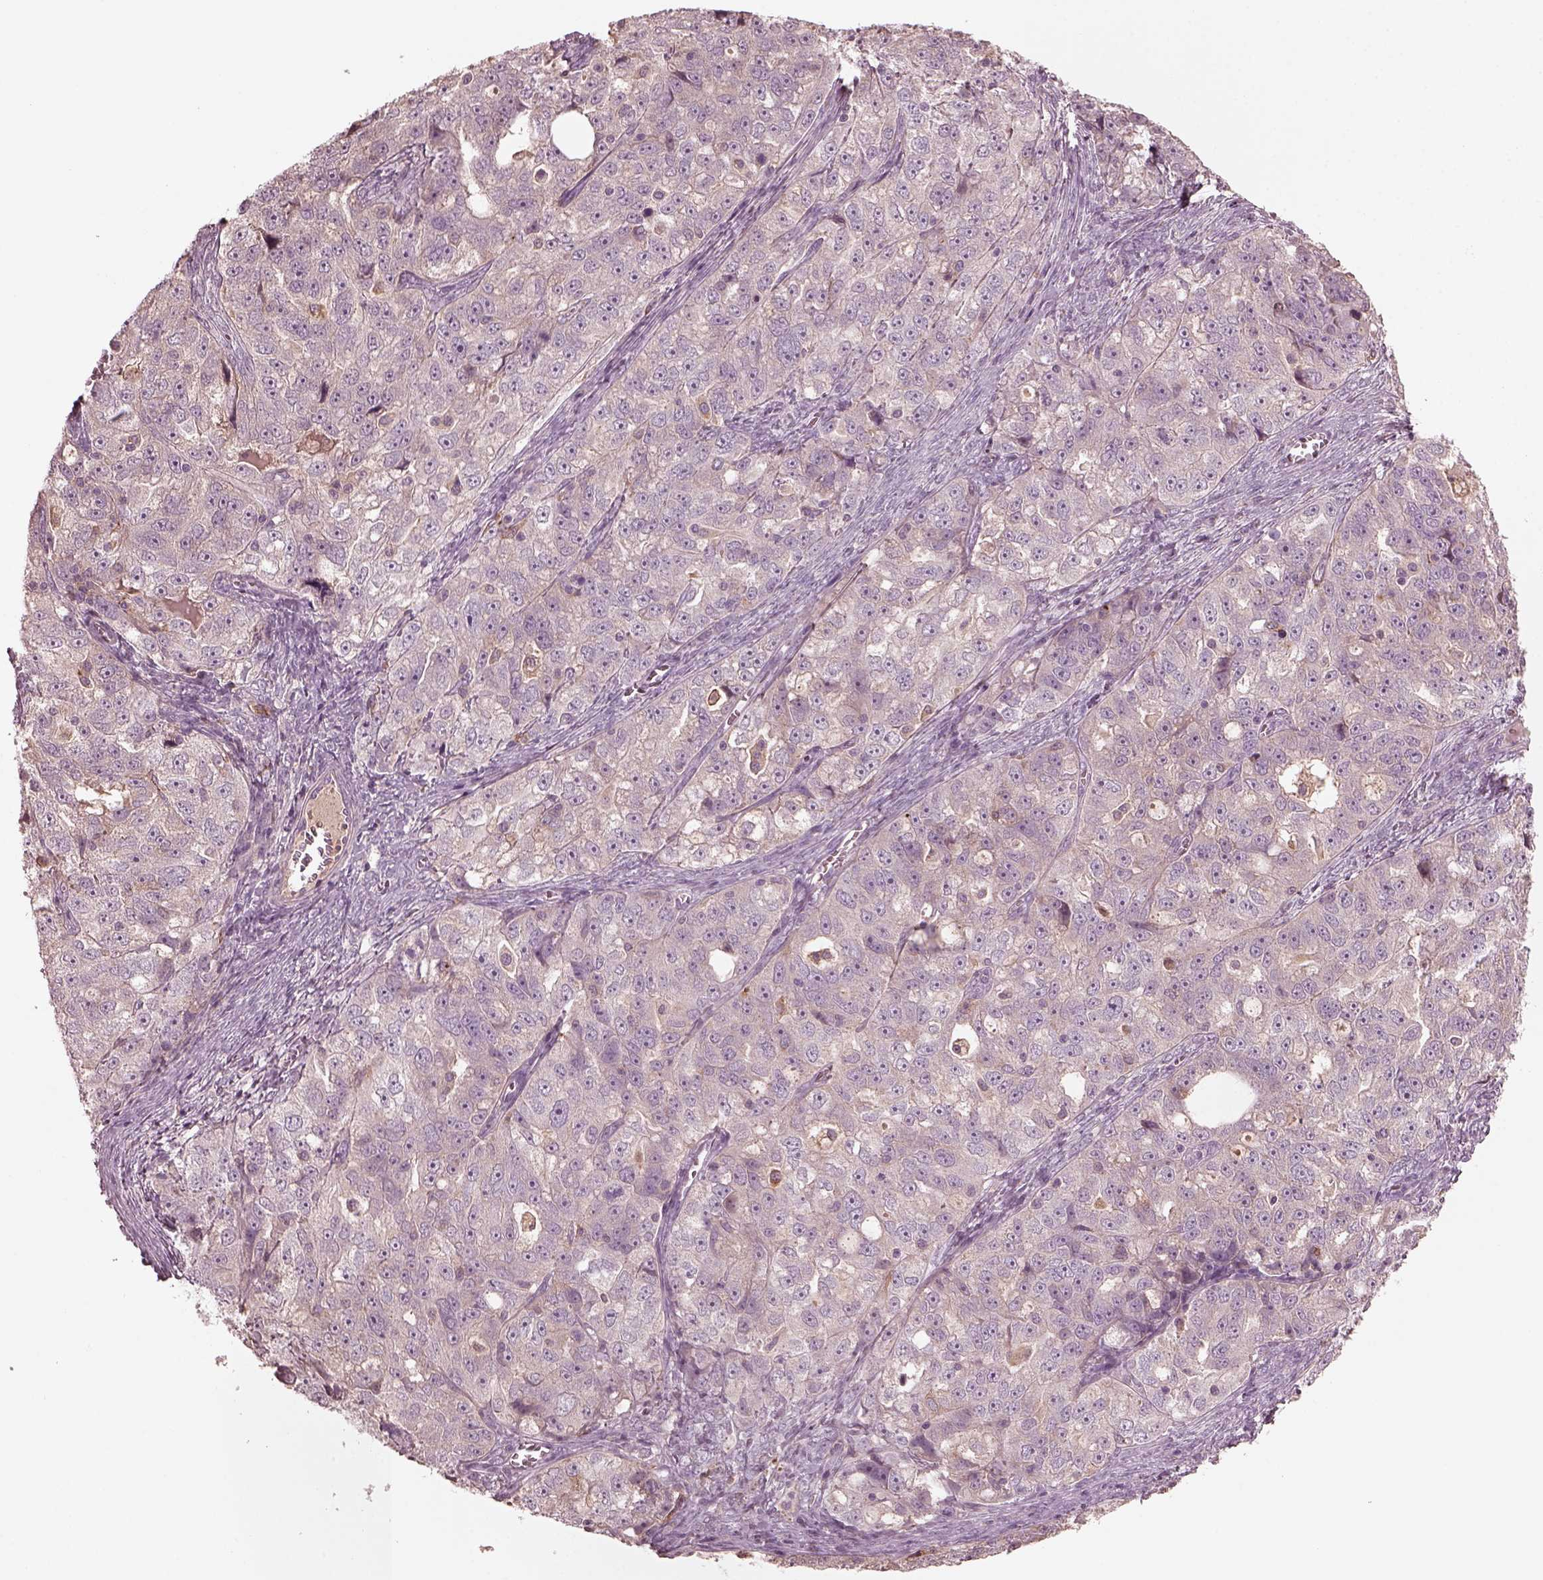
{"staining": {"intensity": "negative", "quantity": "none", "location": "none"}, "tissue": "ovarian cancer", "cell_type": "Tumor cells", "image_type": "cancer", "snomed": [{"axis": "morphology", "description": "Cystadenocarcinoma, serous, NOS"}, {"axis": "topography", "description": "Ovary"}], "caption": "Immunohistochemistry (IHC) photomicrograph of neoplastic tissue: human ovarian serous cystadenocarcinoma stained with DAB (3,3'-diaminobenzidine) shows no significant protein expression in tumor cells.", "gene": "VWA5B1", "patient": {"sex": "female", "age": 51}}